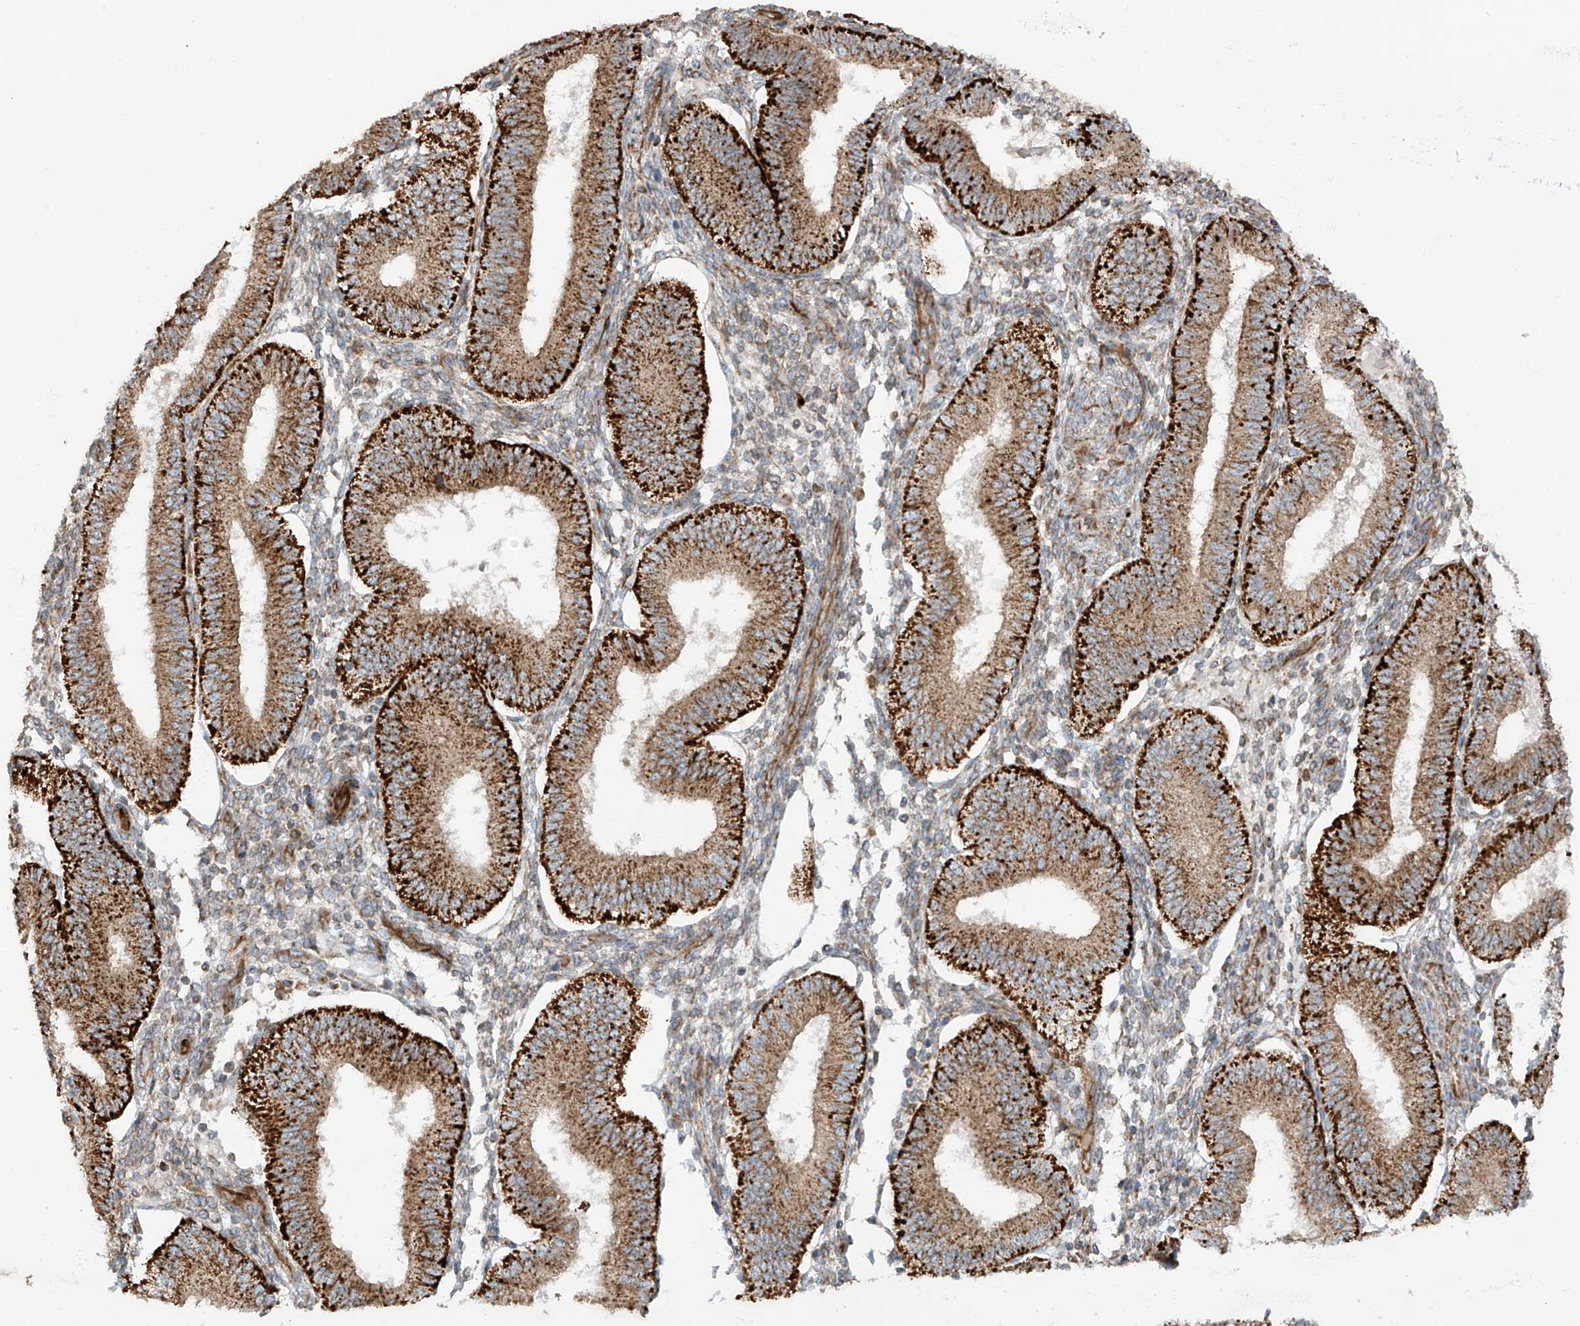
{"staining": {"intensity": "weak", "quantity": "25%-75%", "location": "cytoplasmic/membranous"}, "tissue": "endometrium", "cell_type": "Cells in endometrial stroma", "image_type": "normal", "snomed": [{"axis": "morphology", "description": "Normal tissue, NOS"}, {"axis": "topography", "description": "Endometrium"}], "caption": "Endometrium was stained to show a protein in brown. There is low levels of weak cytoplasmic/membranous positivity in about 25%-75% of cells in endometrial stroma. The protein is shown in brown color, while the nuclei are stained blue.", "gene": "EIF5B", "patient": {"sex": "female", "age": 39}}